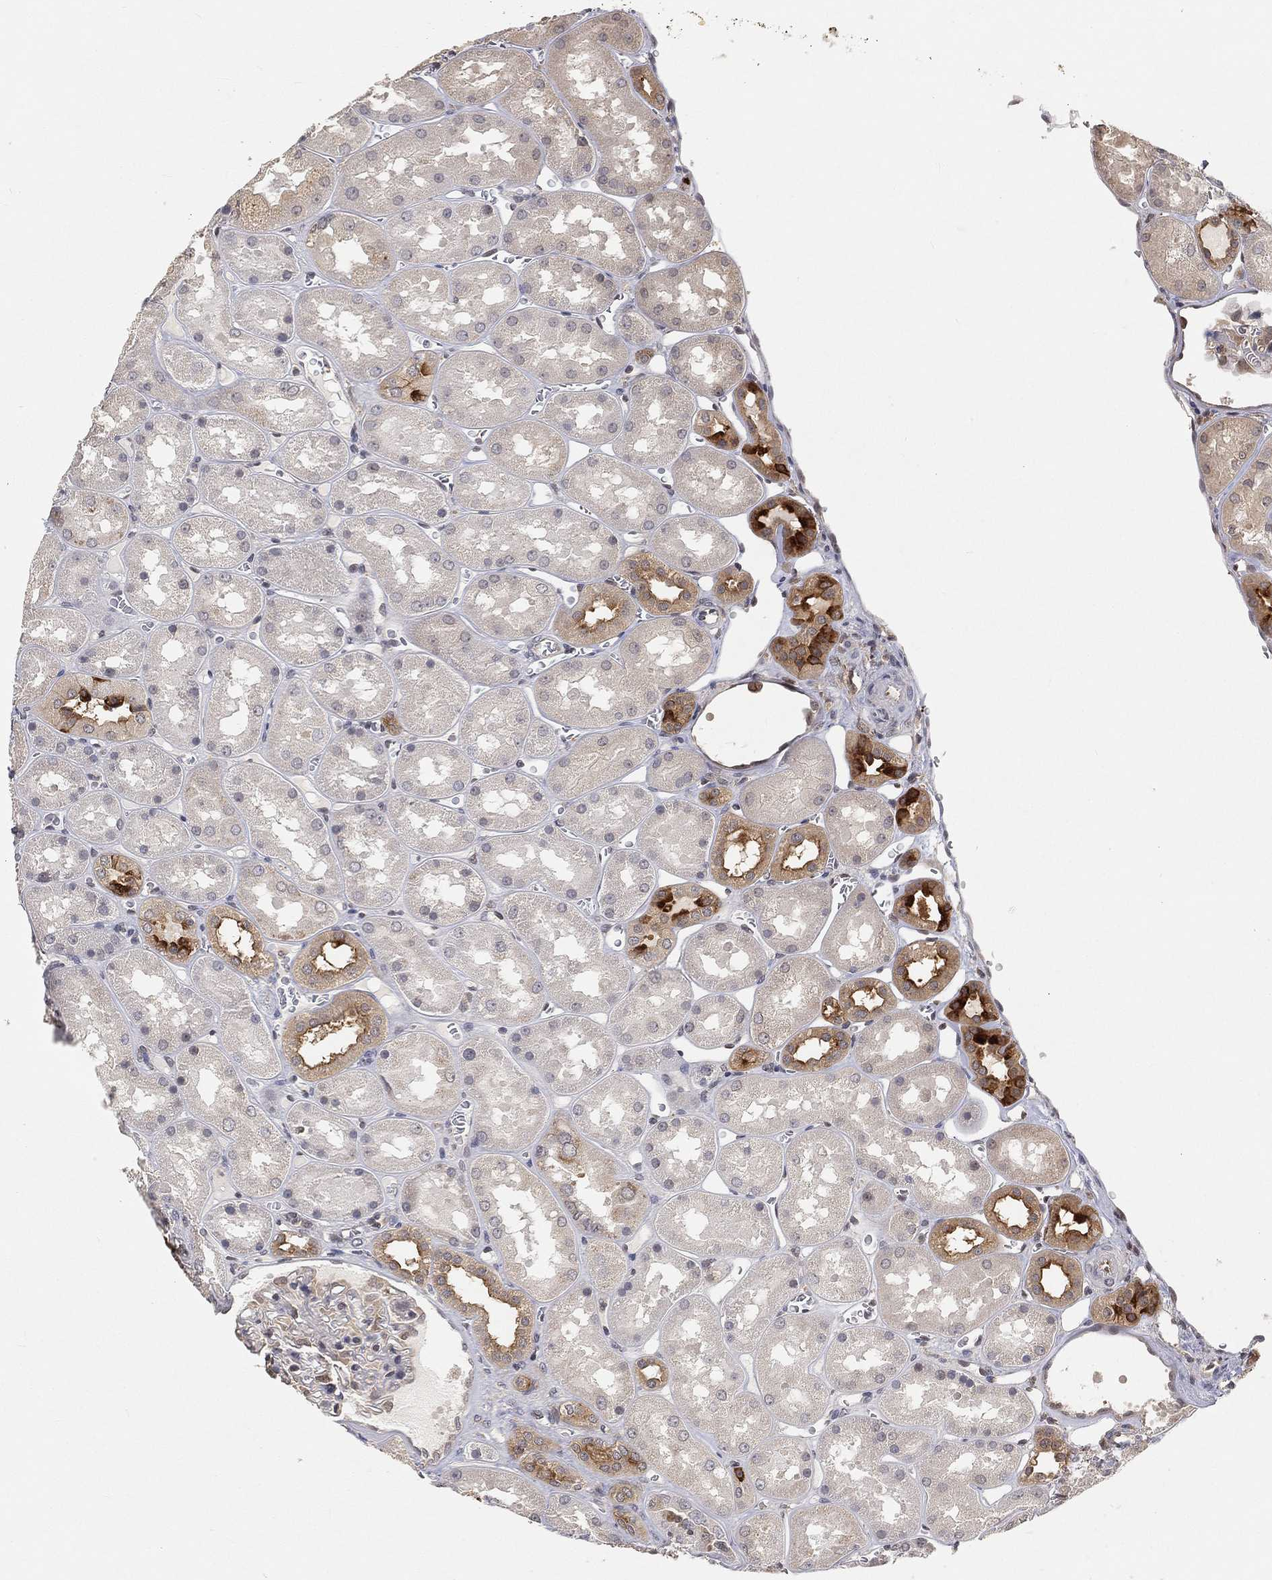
{"staining": {"intensity": "negative", "quantity": "none", "location": "none"}, "tissue": "kidney", "cell_type": "Cells in glomeruli", "image_type": "normal", "snomed": [{"axis": "morphology", "description": "Normal tissue, NOS"}, {"axis": "topography", "description": "Kidney"}], "caption": "Human kidney stained for a protein using immunohistochemistry (IHC) shows no expression in cells in glomeruli.", "gene": "MAPK1", "patient": {"sex": "male", "age": 73}}